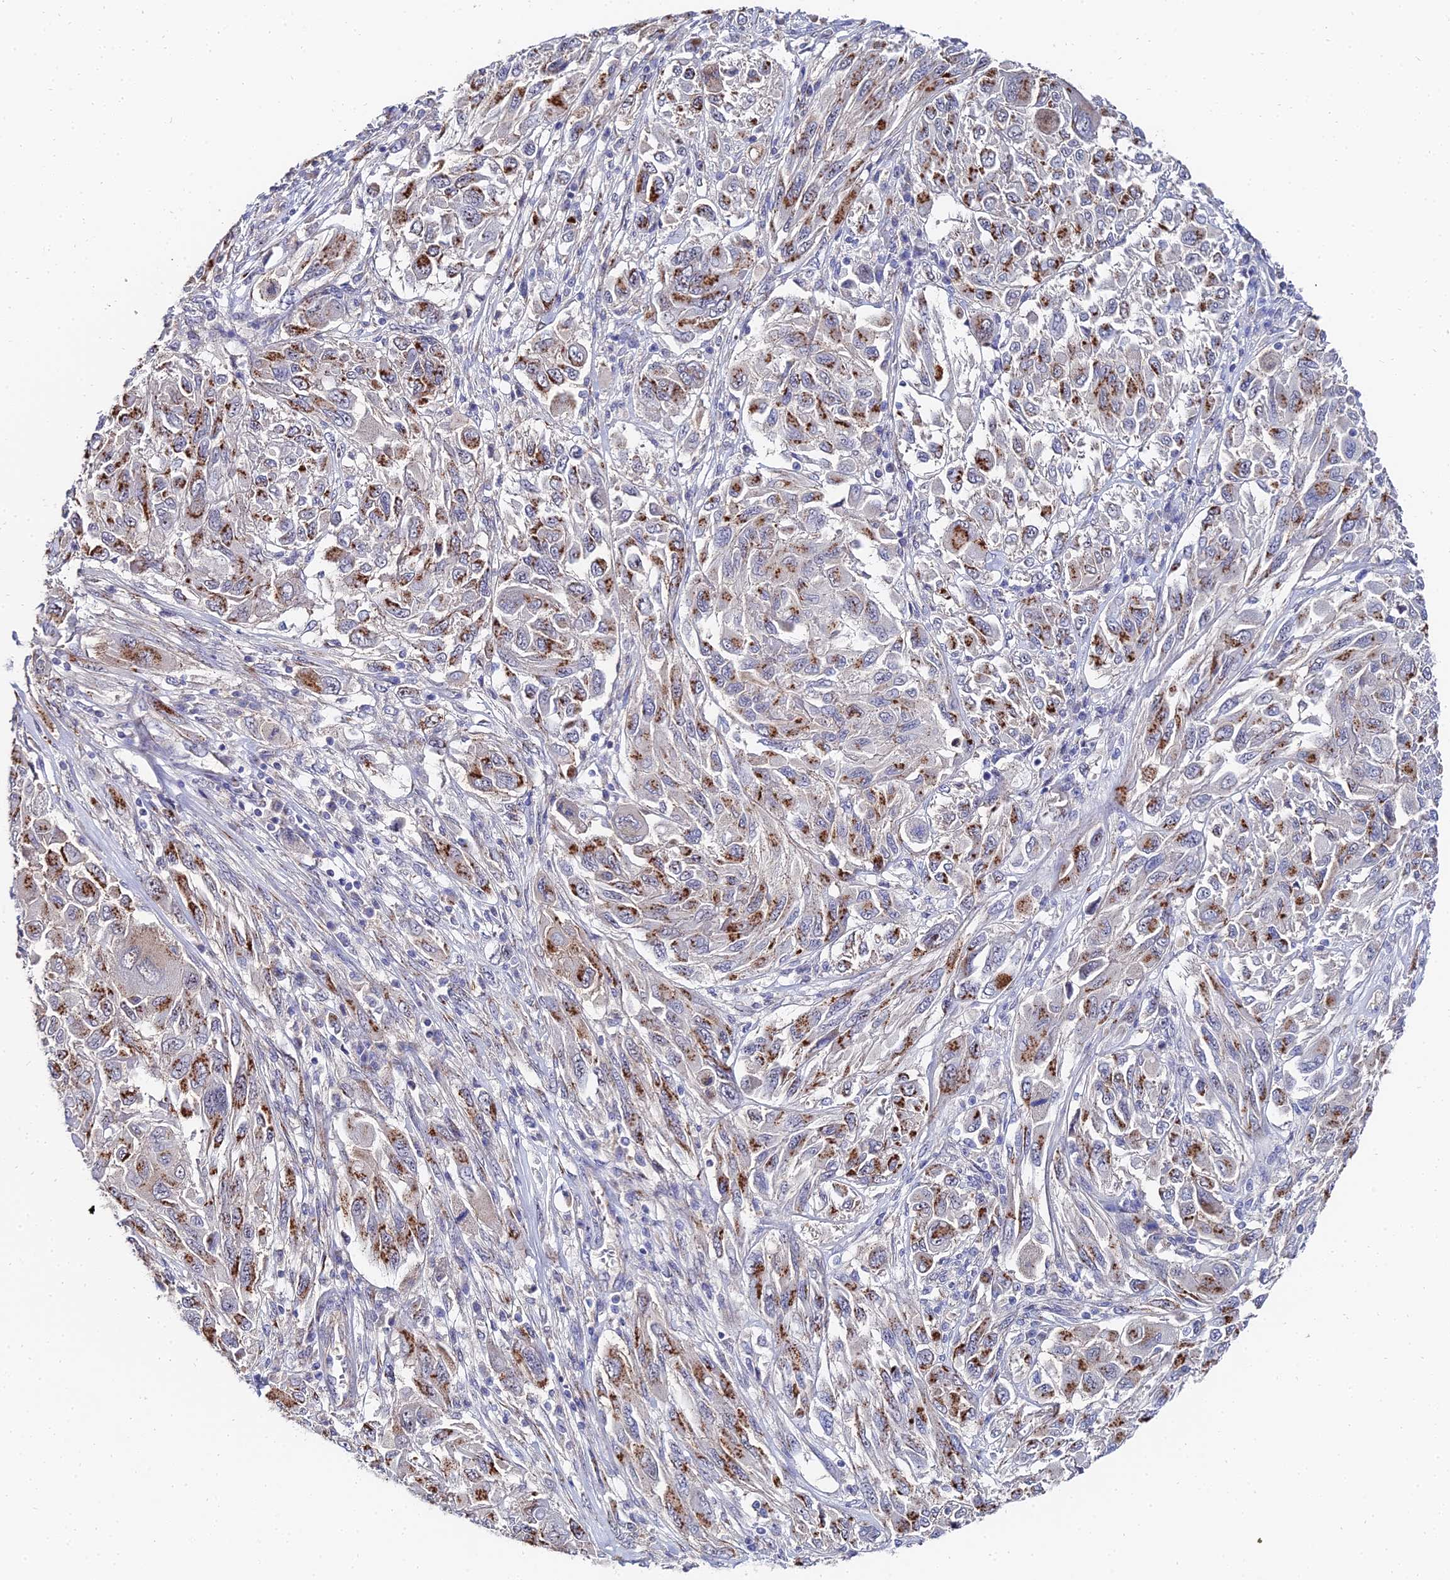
{"staining": {"intensity": "moderate", "quantity": ">75%", "location": "cytoplasmic/membranous"}, "tissue": "melanoma", "cell_type": "Tumor cells", "image_type": "cancer", "snomed": [{"axis": "morphology", "description": "Malignant melanoma, NOS"}, {"axis": "topography", "description": "Skin"}], "caption": "IHC histopathology image of neoplastic tissue: melanoma stained using immunohistochemistry displays medium levels of moderate protein expression localized specifically in the cytoplasmic/membranous of tumor cells, appearing as a cytoplasmic/membranous brown color.", "gene": "BORCS8", "patient": {"sex": "female", "age": 91}}